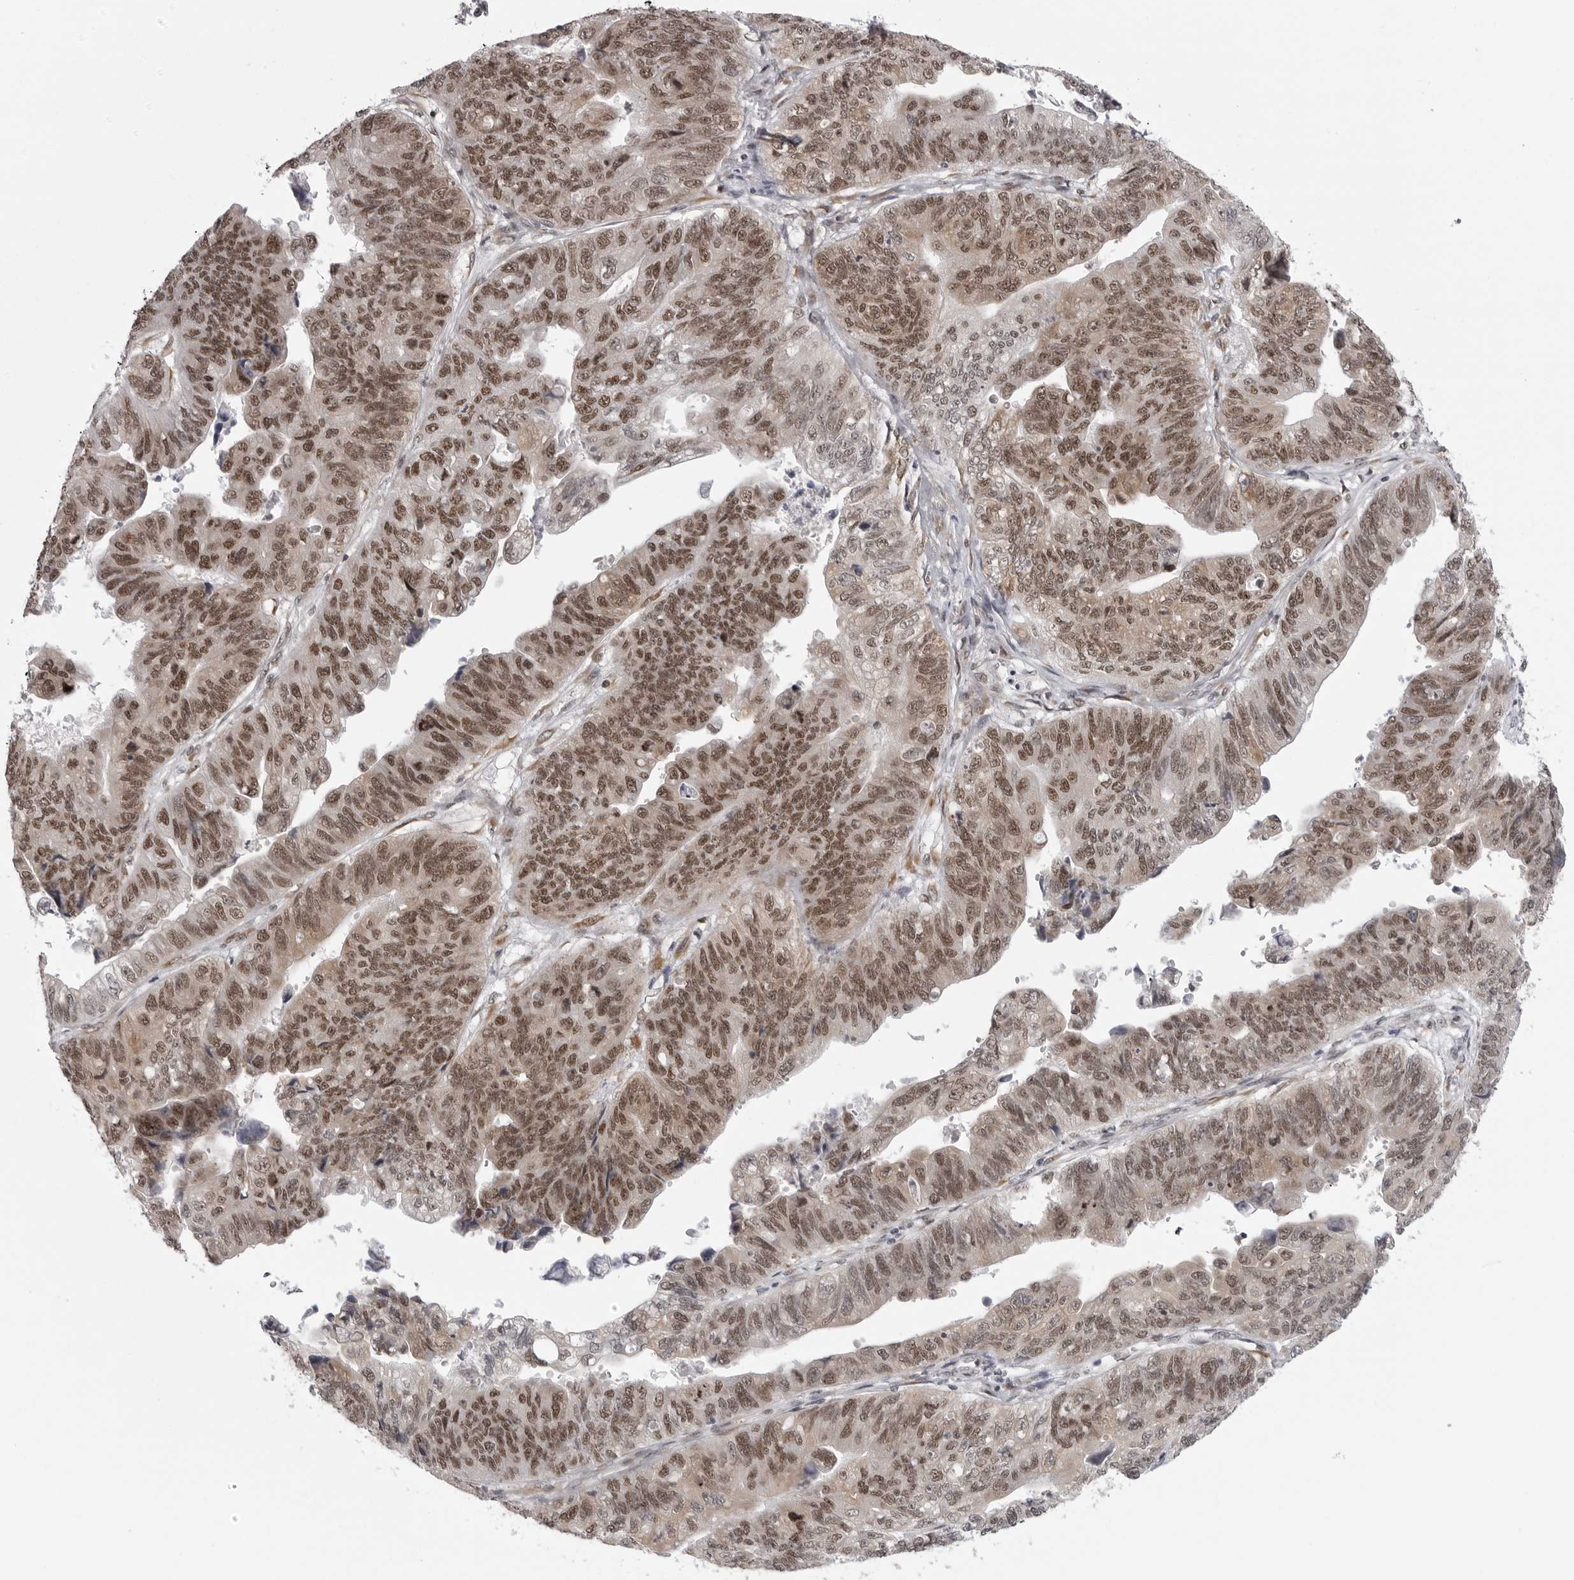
{"staining": {"intensity": "moderate", "quantity": ">75%", "location": "nuclear"}, "tissue": "stomach cancer", "cell_type": "Tumor cells", "image_type": "cancer", "snomed": [{"axis": "morphology", "description": "Adenocarcinoma, NOS"}, {"axis": "topography", "description": "Stomach"}], "caption": "The immunohistochemical stain highlights moderate nuclear staining in tumor cells of stomach cancer tissue. The protein of interest is stained brown, and the nuclei are stained in blue (DAB (3,3'-diaminobenzidine) IHC with brightfield microscopy, high magnification).", "gene": "PRDM10", "patient": {"sex": "male", "age": 59}}